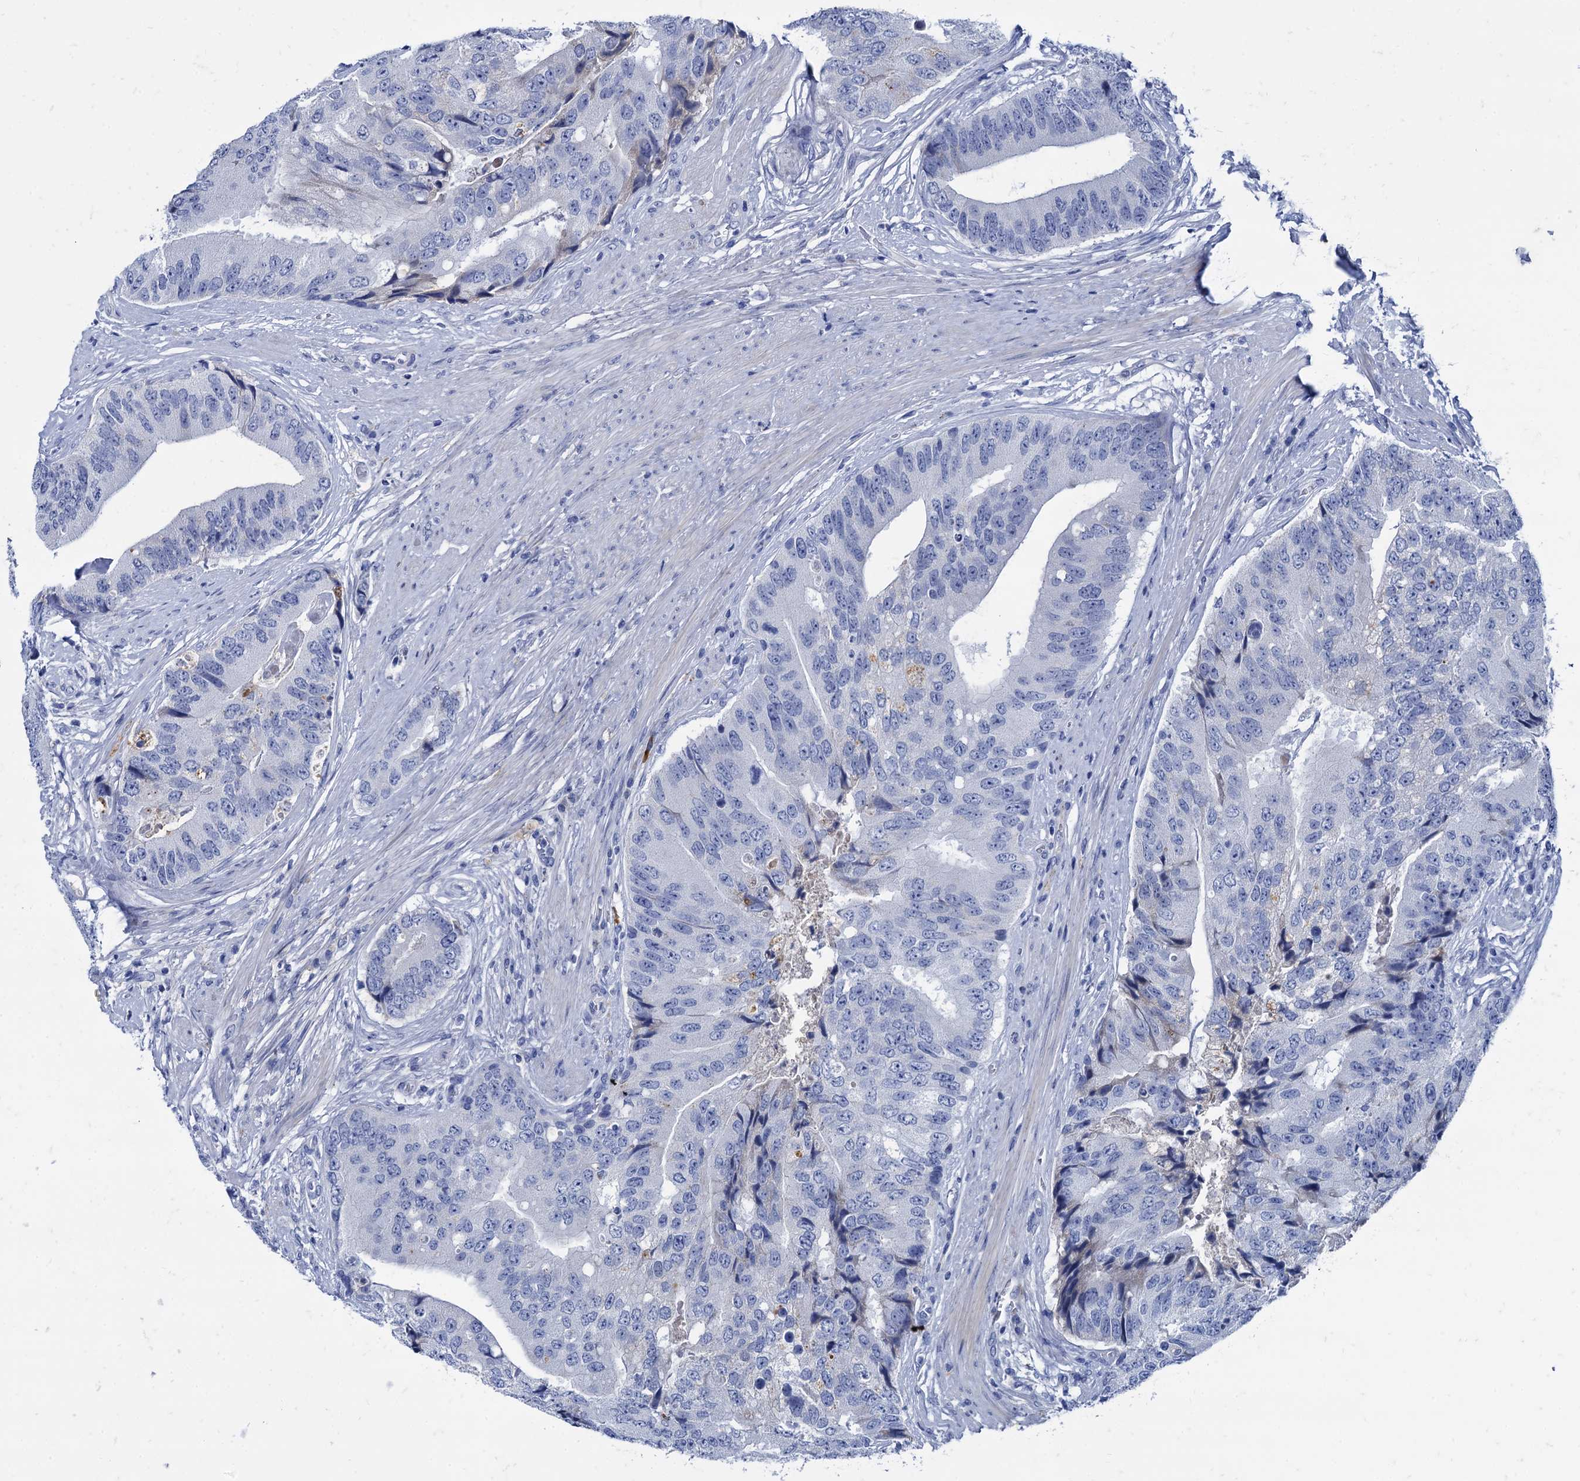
{"staining": {"intensity": "negative", "quantity": "none", "location": "none"}, "tissue": "prostate cancer", "cell_type": "Tumor cells", "image_type": "cancer", "snomed": [{"axis": "morphology", "description": "Adenocarcinoma, High grade"}, {"axis": "topography", "description": "Prostate"}], "caption": "This is an immunohistochemistry photomicrograph of prostate cancer (adenocarcinoma (high-grade)). There is no expression in tumor cells.", "gene": "TMEM72", "patient": {"sex": "male", "age": 66}}